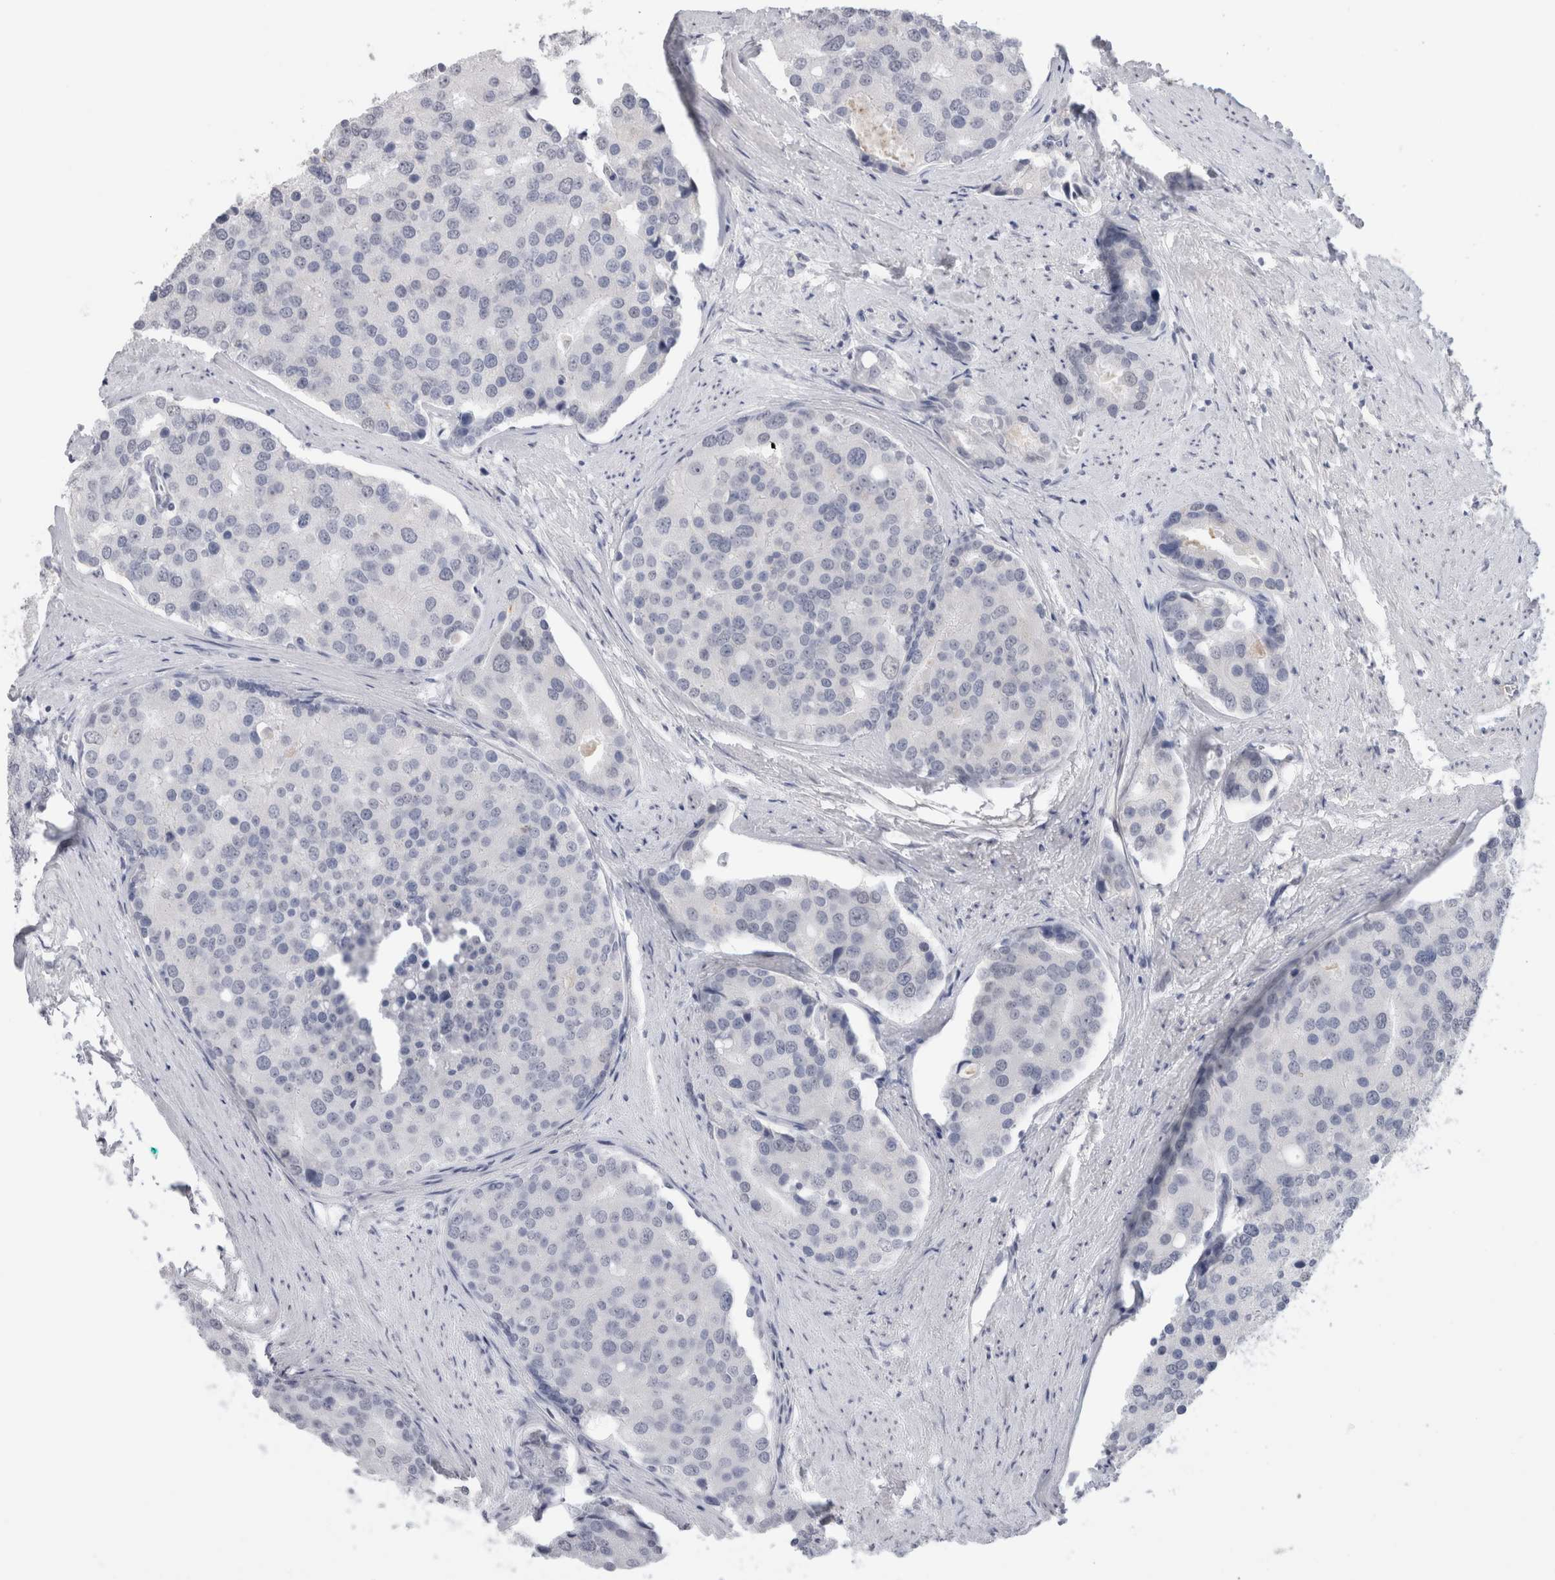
{"staining": {"intensity": "negative", "quantity": "none", "location": "none"}, "tissue": "prostate cancer", "cell_type": "Tumor cells", "image_type": "cancer", "snomed": [{"axis": "morphology", "description": "Adenocarcinoma, High grade"}, {"axis": "topography", "description": "Prostate"}], "caption": "Immunohistochemistry of high-grade adenocarcinoma (prostate) reveals no expression in tumor cells.", "gene": "CADM3", "patient": {"sex": "male", "age": 50}}